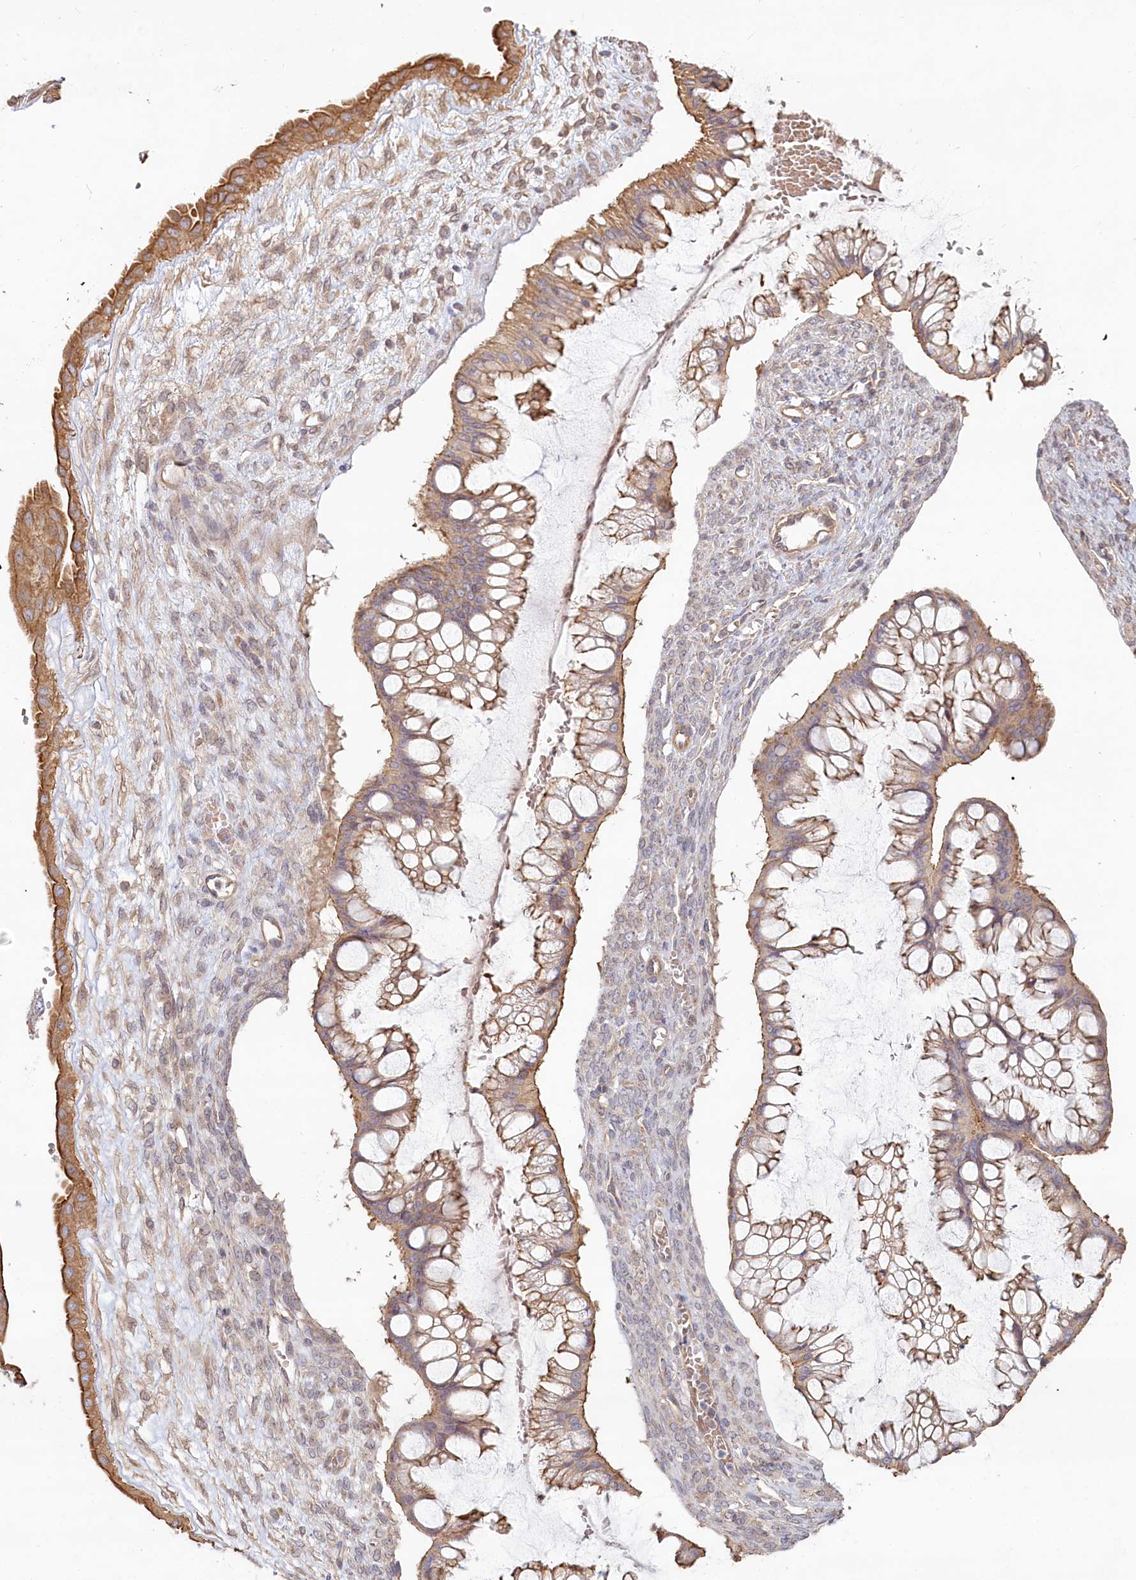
{"staining": {"intensity": "moderate", "quantity": ">75%", "location": "cytoplasmic/membranous"}, "tissue": "ovarian cancer", "cell_type": "Tumor cells", "image_type": "cancer", "snomed": [{"axis": "morphology", "description": "Cystadenocarcinoma, mucinous, NOS"}, {"axis": "topography", "description": "Ovary"}], "caption": "Protein analysis of ovarian cancer tissue reveals moderate cytoplasmic/membranous positivity in approximately >75% of tumor cells.", "gene": "TCHP", "patient": {"sex": "female", "age": 73}}